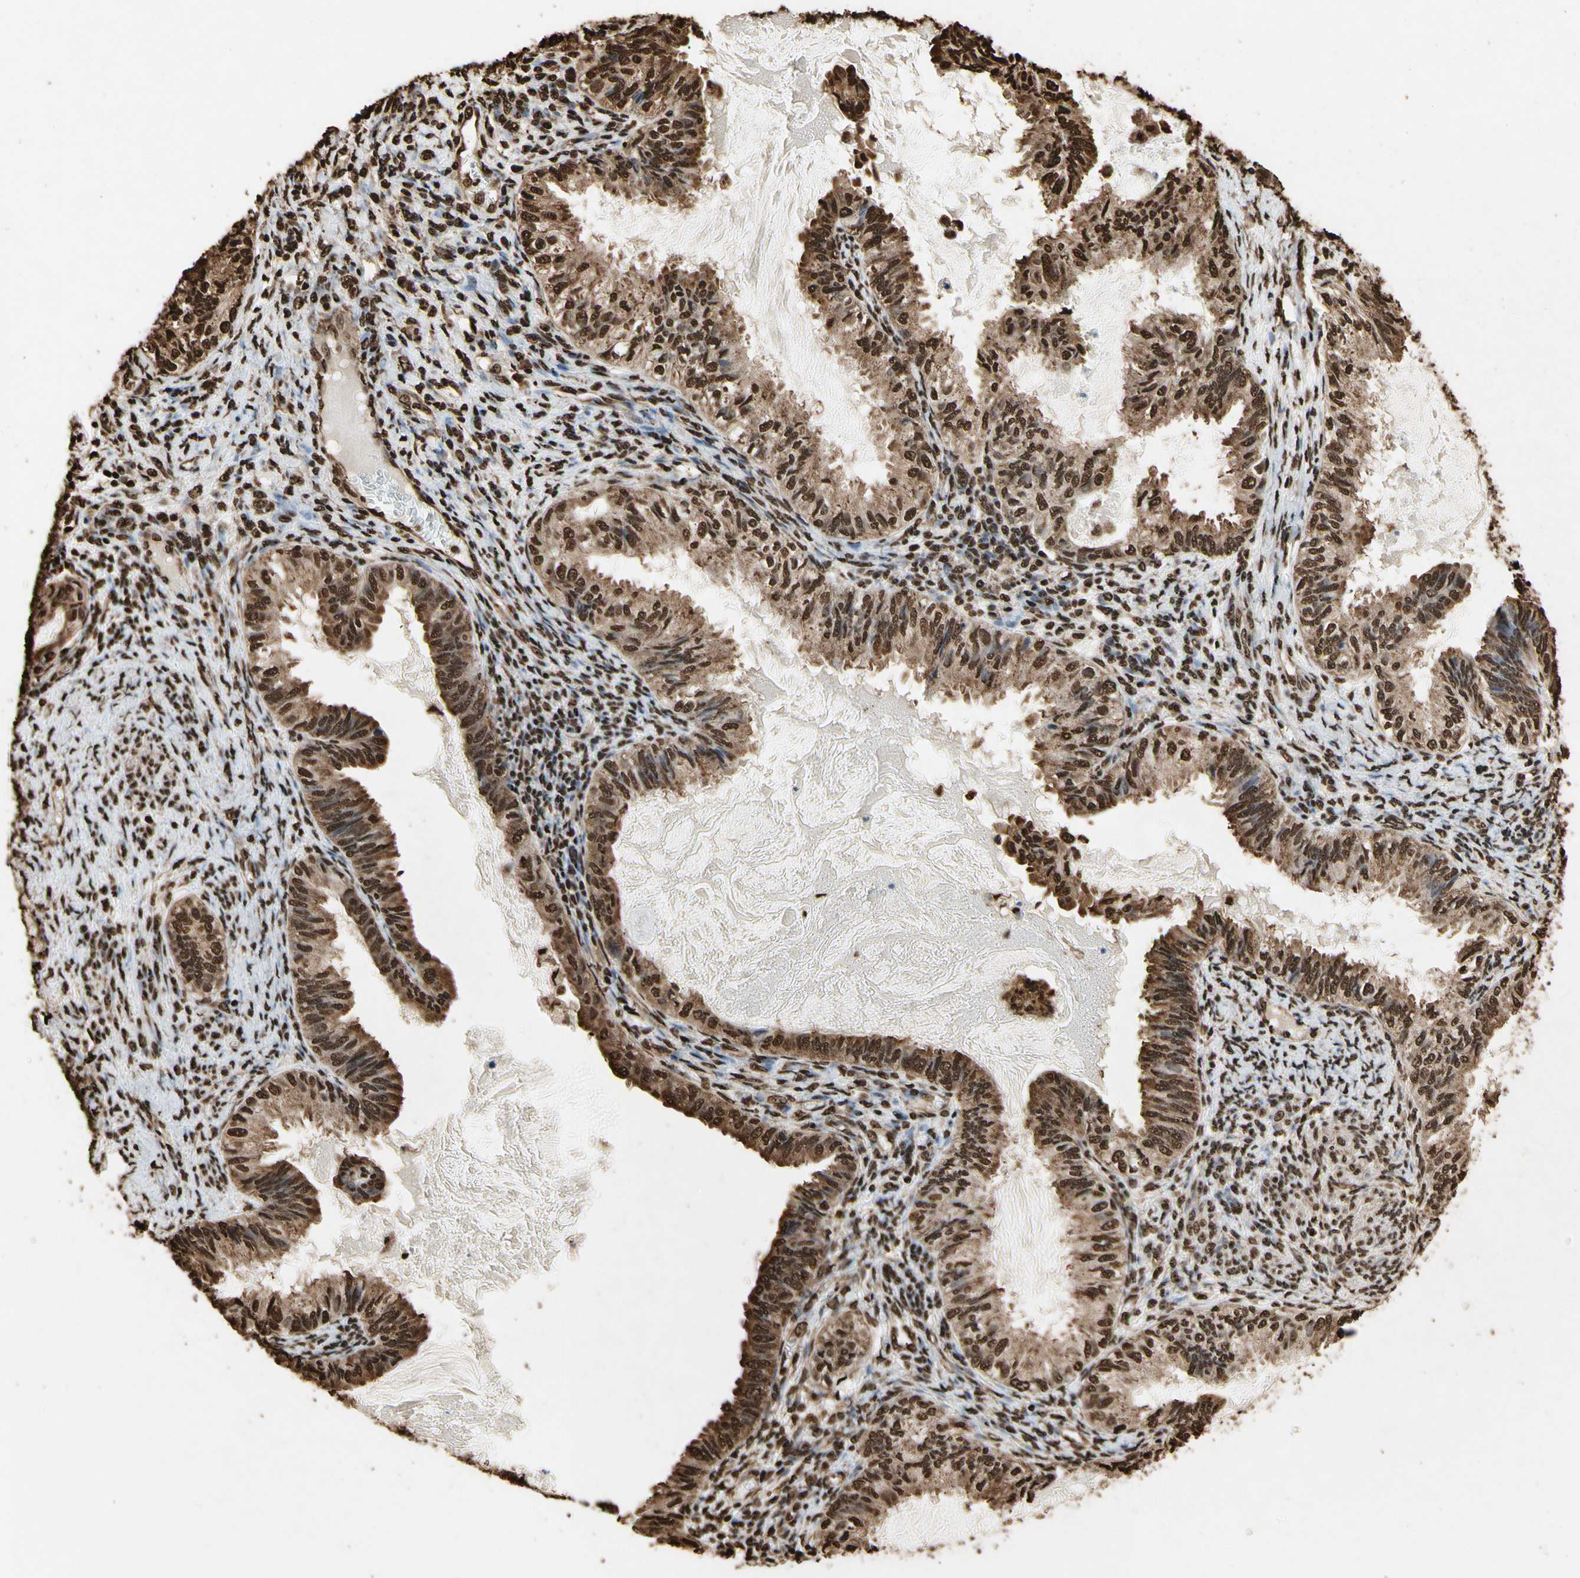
{"staining": {"intensity": "strong", "quantity": ">75%", "location": "cytoplasmic/membranous,nuclear"}, "tissue": "cervical cancer", "cell_type": "Tumor cells", "image_type": "cancer", "snomed": [{"axis": "morphology", "description": "Normal tissue, NOS"}, {"axis": "morphology", "description": "Adenocarcinoma, NOS"}, {"axis": "topography", "description": "Cervix"}, {"axis": "topography", "description": "Endometrium"}], "caption": "Immunohistochemistry staining of cervical cancer, which reveals high levels of strong cytoplasmic/membranous and nuclear positivity in approximately >75% of tumor cells indicating strong cytoplasmic/membranous and nuclear protein positivity. The staining was performed using DAB (brown) for protein detection and nuclei were counterstained in hematoxylin (blue).", "gene": "HNRNPK", "patient": {"sex": "female", "age": 86}}